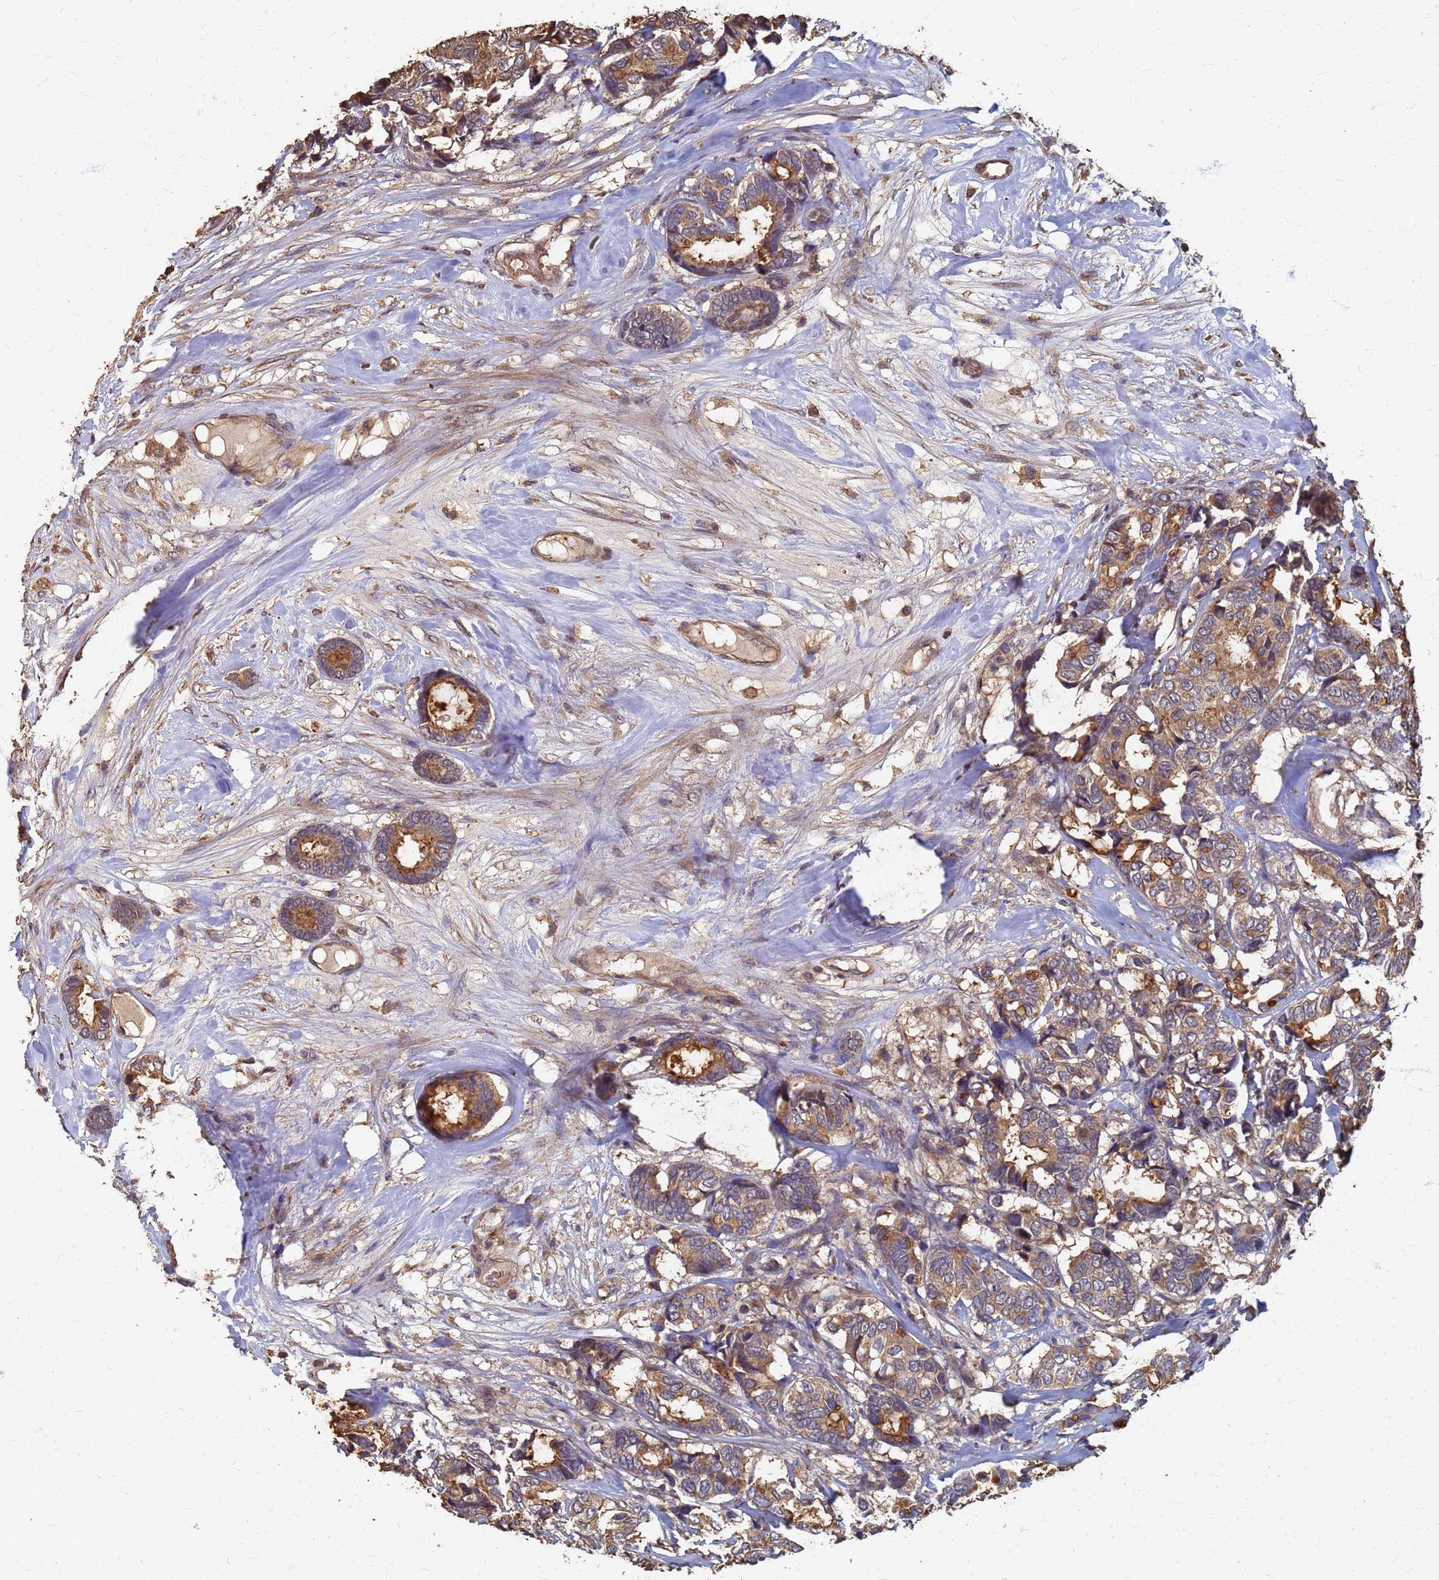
{"staining": {"intensity": "moderate", "quantity": ">75%", "location": "cytoplasmic/membranous"}, "tissue": "breast cancer", "cell_type": "Tumor cells", "image_type": "cancer", "snomed": [{"axis": "morphology", "description": "Duct carcinoma"}, {"axis": "topography", "description": "Breast"}], "caption": "Immunohistochemical staining of breast cancer (invasive ductal carcinoma) shows medium levels of moderate cytoplasmic/membranous protein staining in approximately >75% of tumor cells.", "gene": "DPH5", "patient": {"sex": "female", "age": 87}}